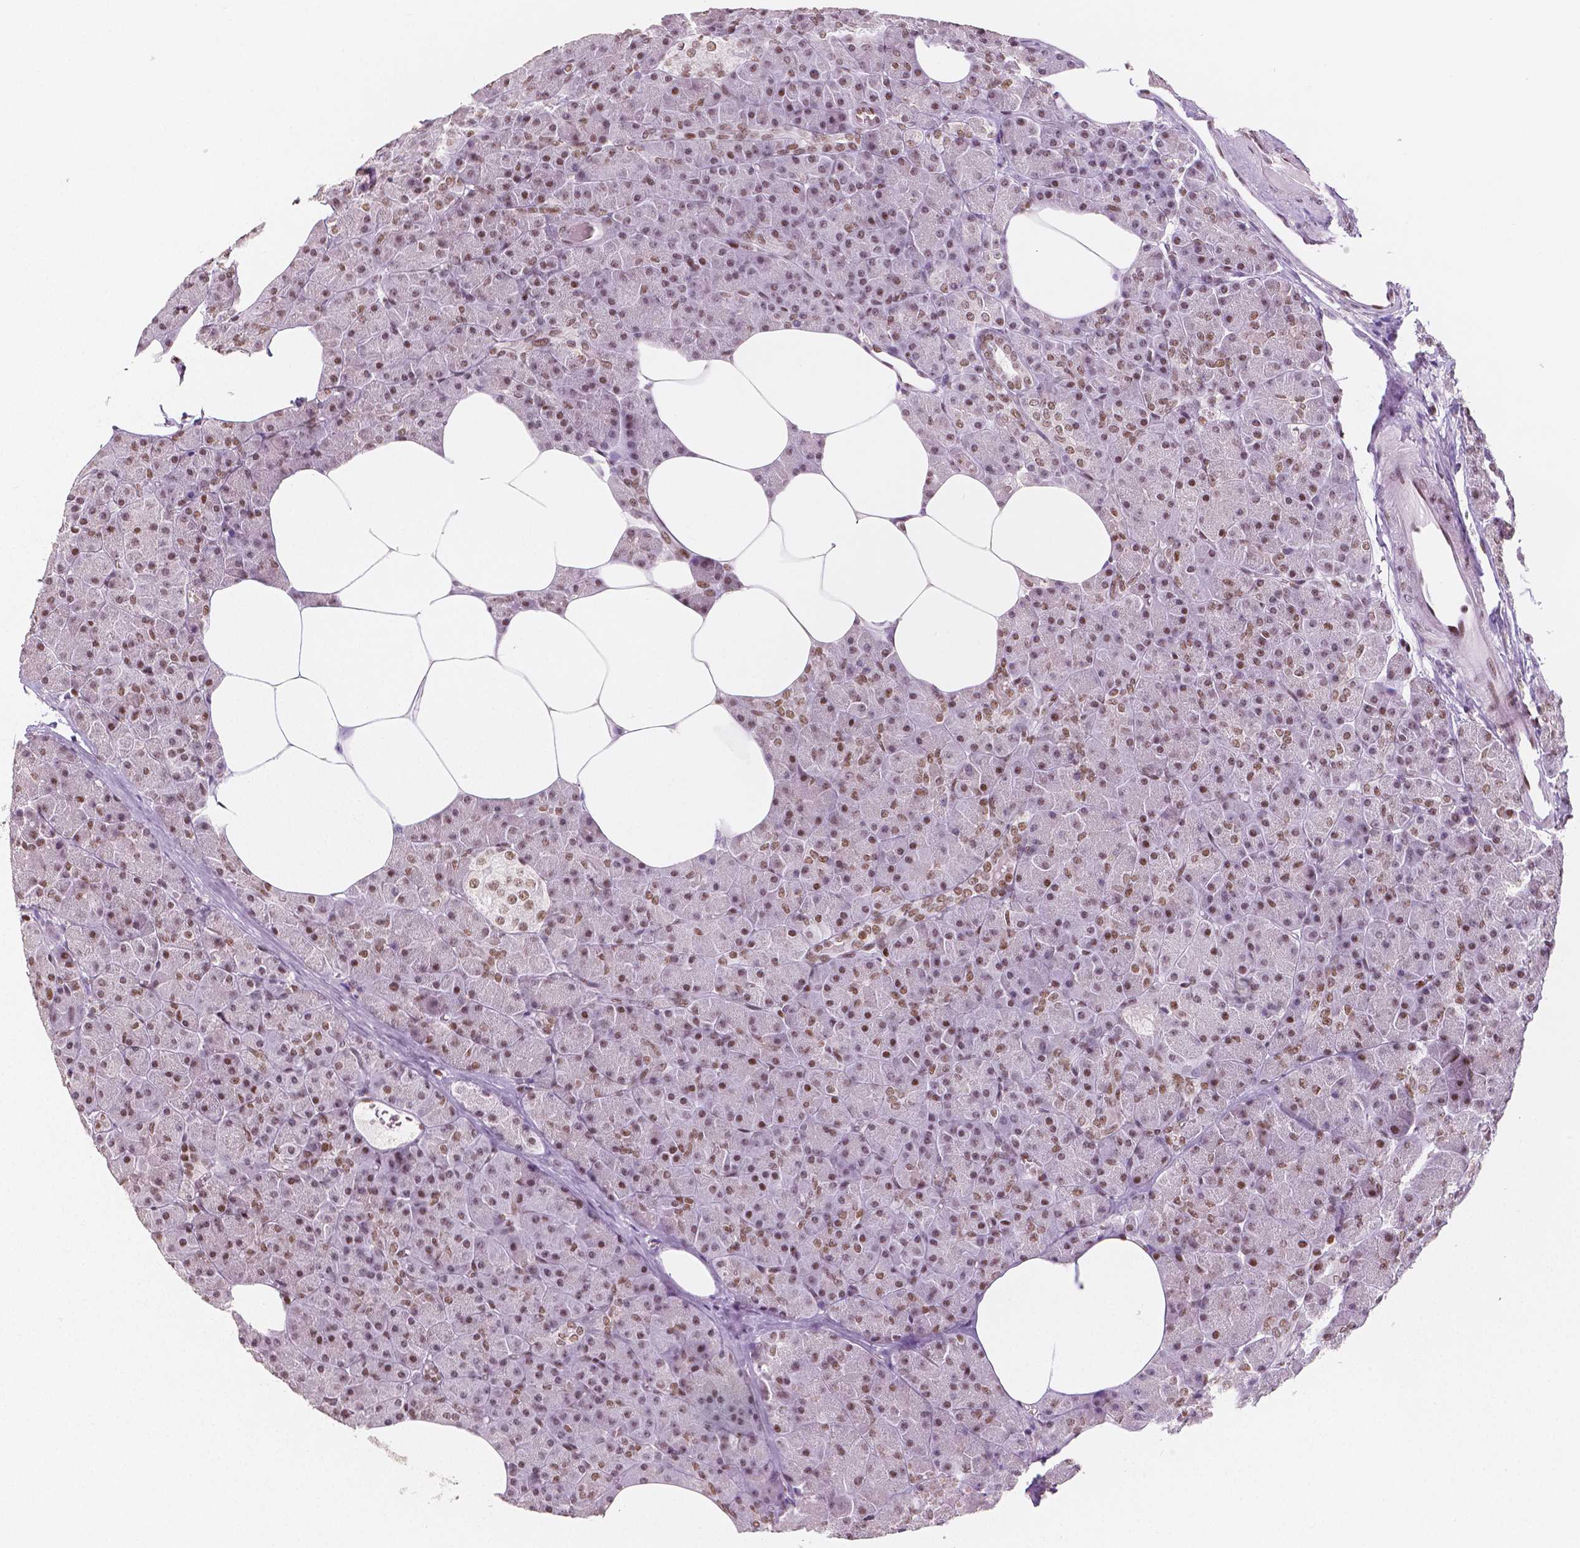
{"staining": {"intensity": "moderate", "quantity": ">75%", "location": "nuclear"}, "tissue": "pancreas", "cell_type": "Exocrine glandular cells", "image_type": "normal", "snomed": [{"axis": "morphology", "description": "Normal tissue, NOS"}, {"axis": "topography", "description": "Pancreas"}], "caption": "Brown immunohistochemical staining in benign pancreas demonstrates moderate nuclear expression in about >75% of exocrine glandular cells.", "gene": "HDAC1", "patient": {"sex": "female", "age": 45}}